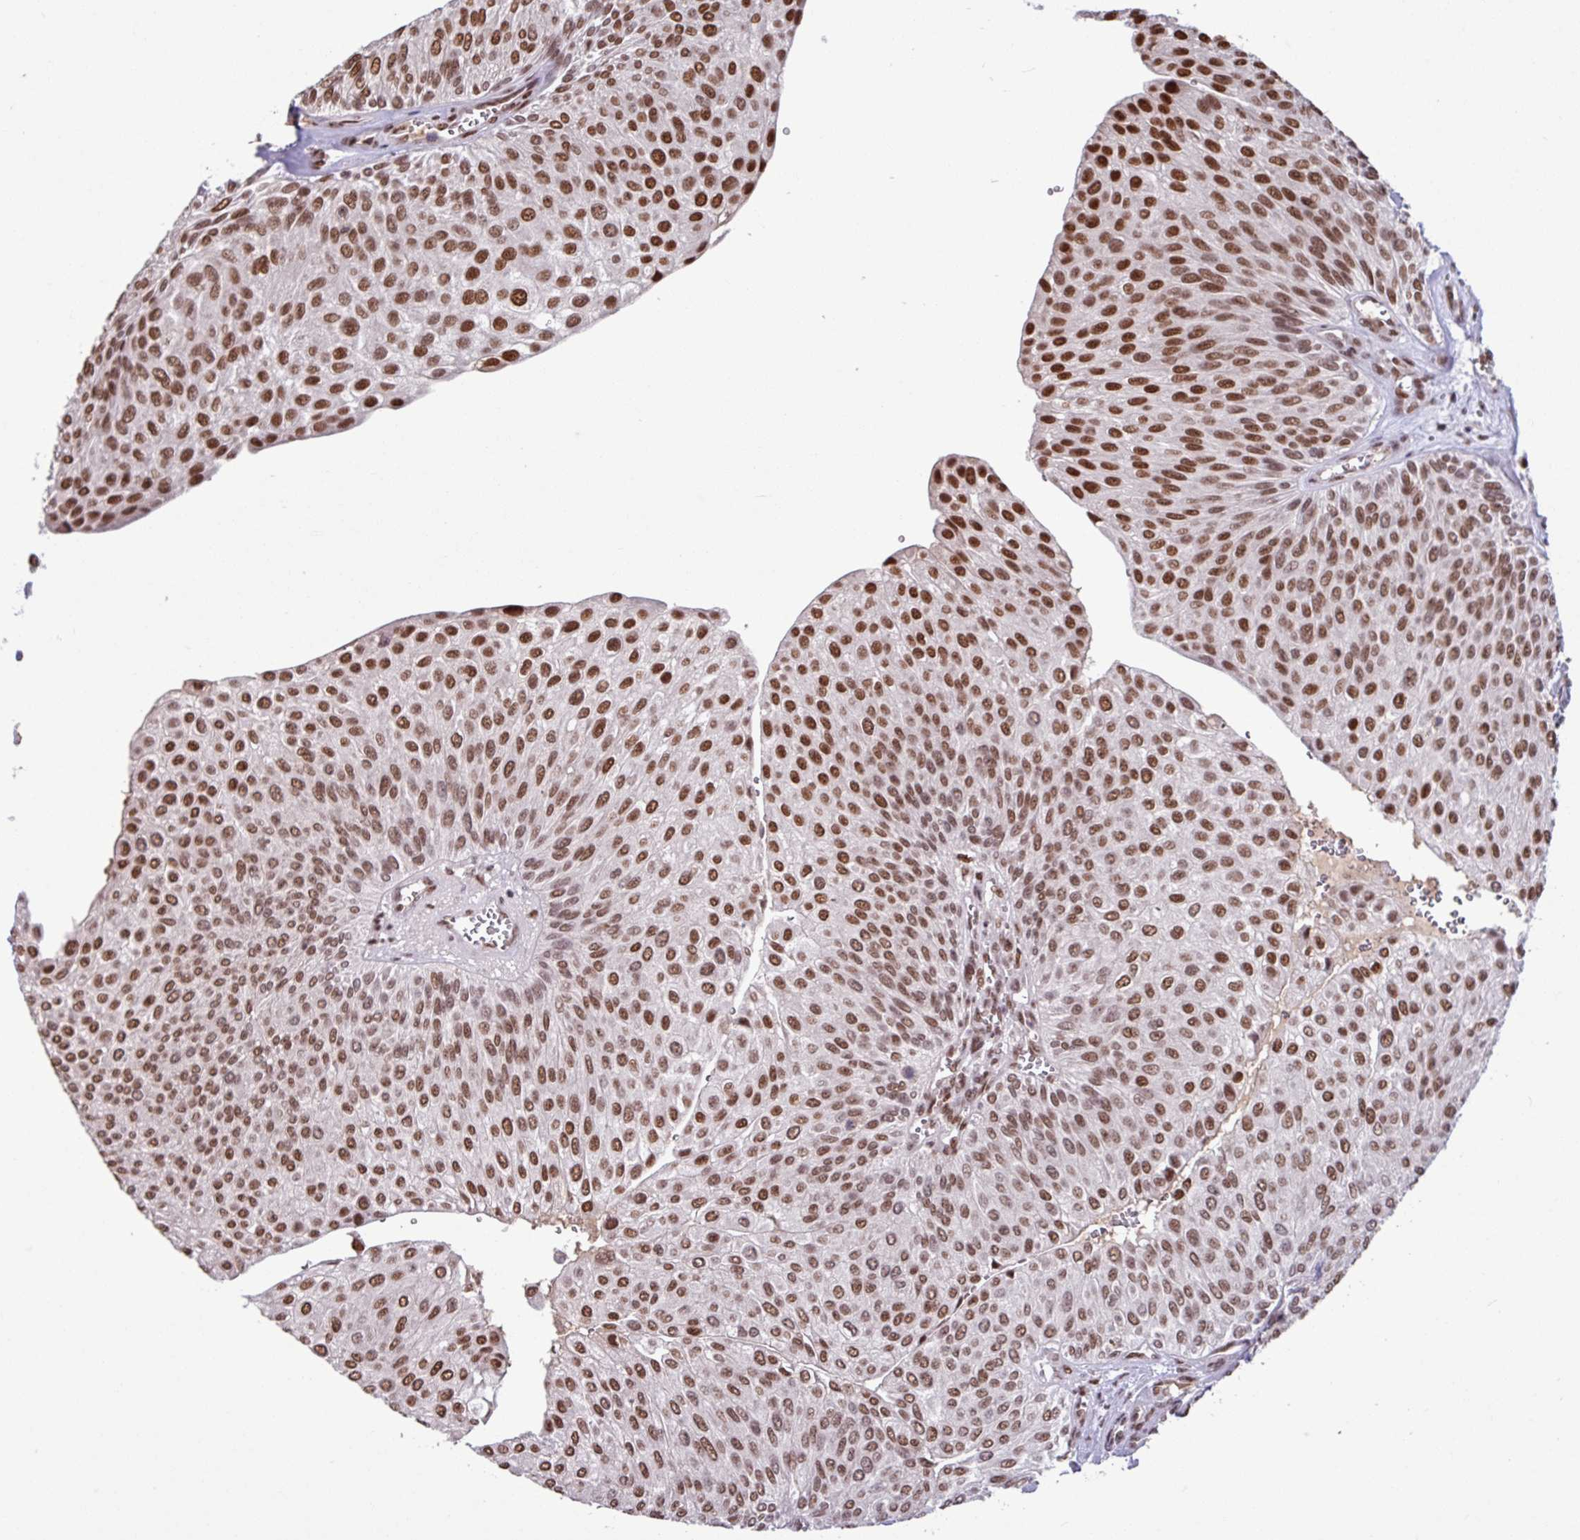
{"staining": {"intensity": "strong", "quantity": ">75%", "location": "nuclear"}, "tissue": "urothelial cancer", "cell_type": "Tumor cells", "image_type": "cancer", "snomed": [{"axis": "morphology", "description": "Urothelial carcinoma, NOS"}, {"axis": "topography", "description": "Urinary bladder"}], "caption": "Strong nuclear protein staining is appreciated in approximately >75% of tumor cells in urothelial cancer.", "gene": "TDG", "patient": {"sex": "male", "age": 67}}